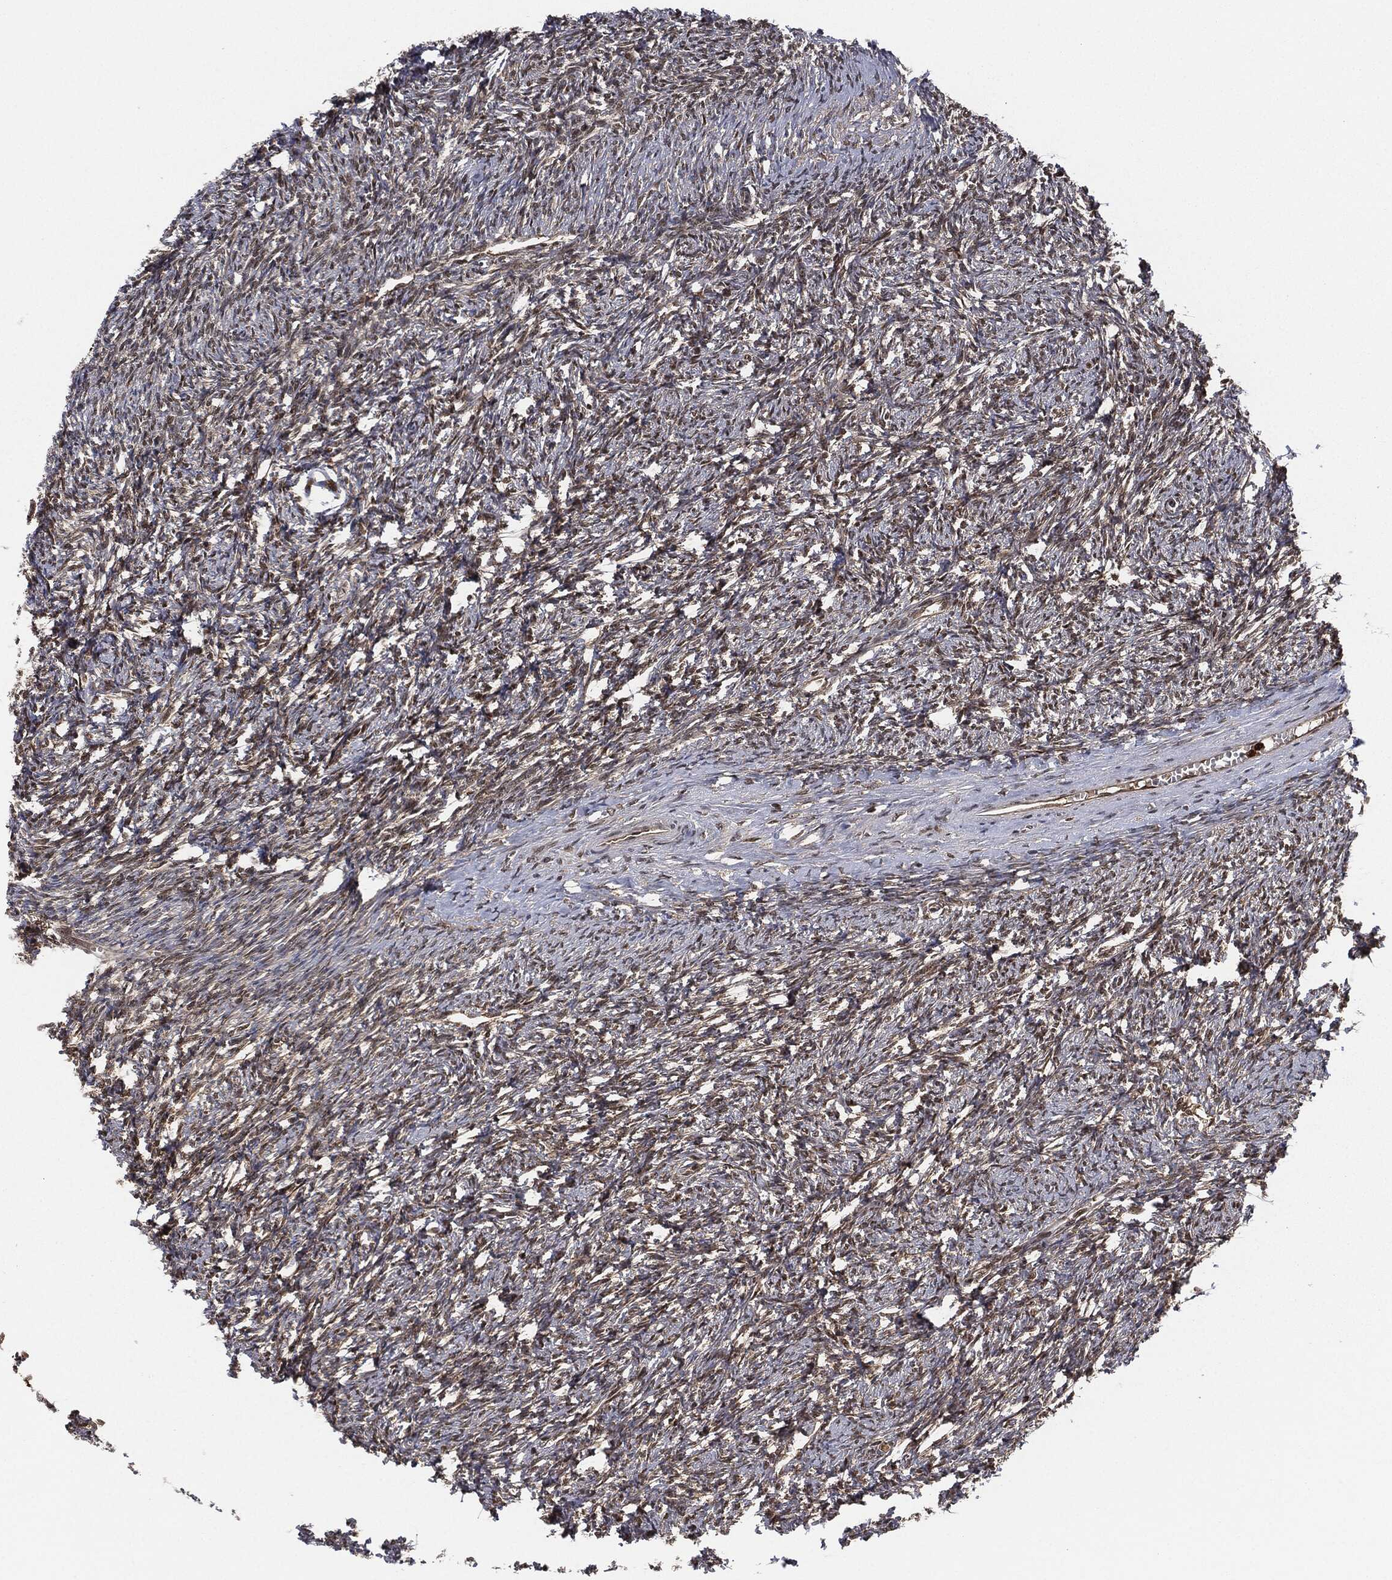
{"staining": {"intensity": "moderate", "quantity": "25%-75%", "location": "cytoplasmic/membranous"}, "tissue": "ovary", "cell_type": "Follicle cells", "image_type": "normal", "snomed": [{"axis": "morphology", "description": "Normal tissue, NOS"}, {"axis": "topography", "description": "Fallopian tube"}, {"axis": "topography", "description": "Ovary"}], "caption": "Immunohistochemistry (IHC) micrograph of benign ovary stained for a protein (brown), which reveals medium levels of moderate cytoplasmic/membranous expression in about 25%-75% of follicle cells.", "gene": "CAPRIN2", "patient": {"sex": "female", "age": 33}}